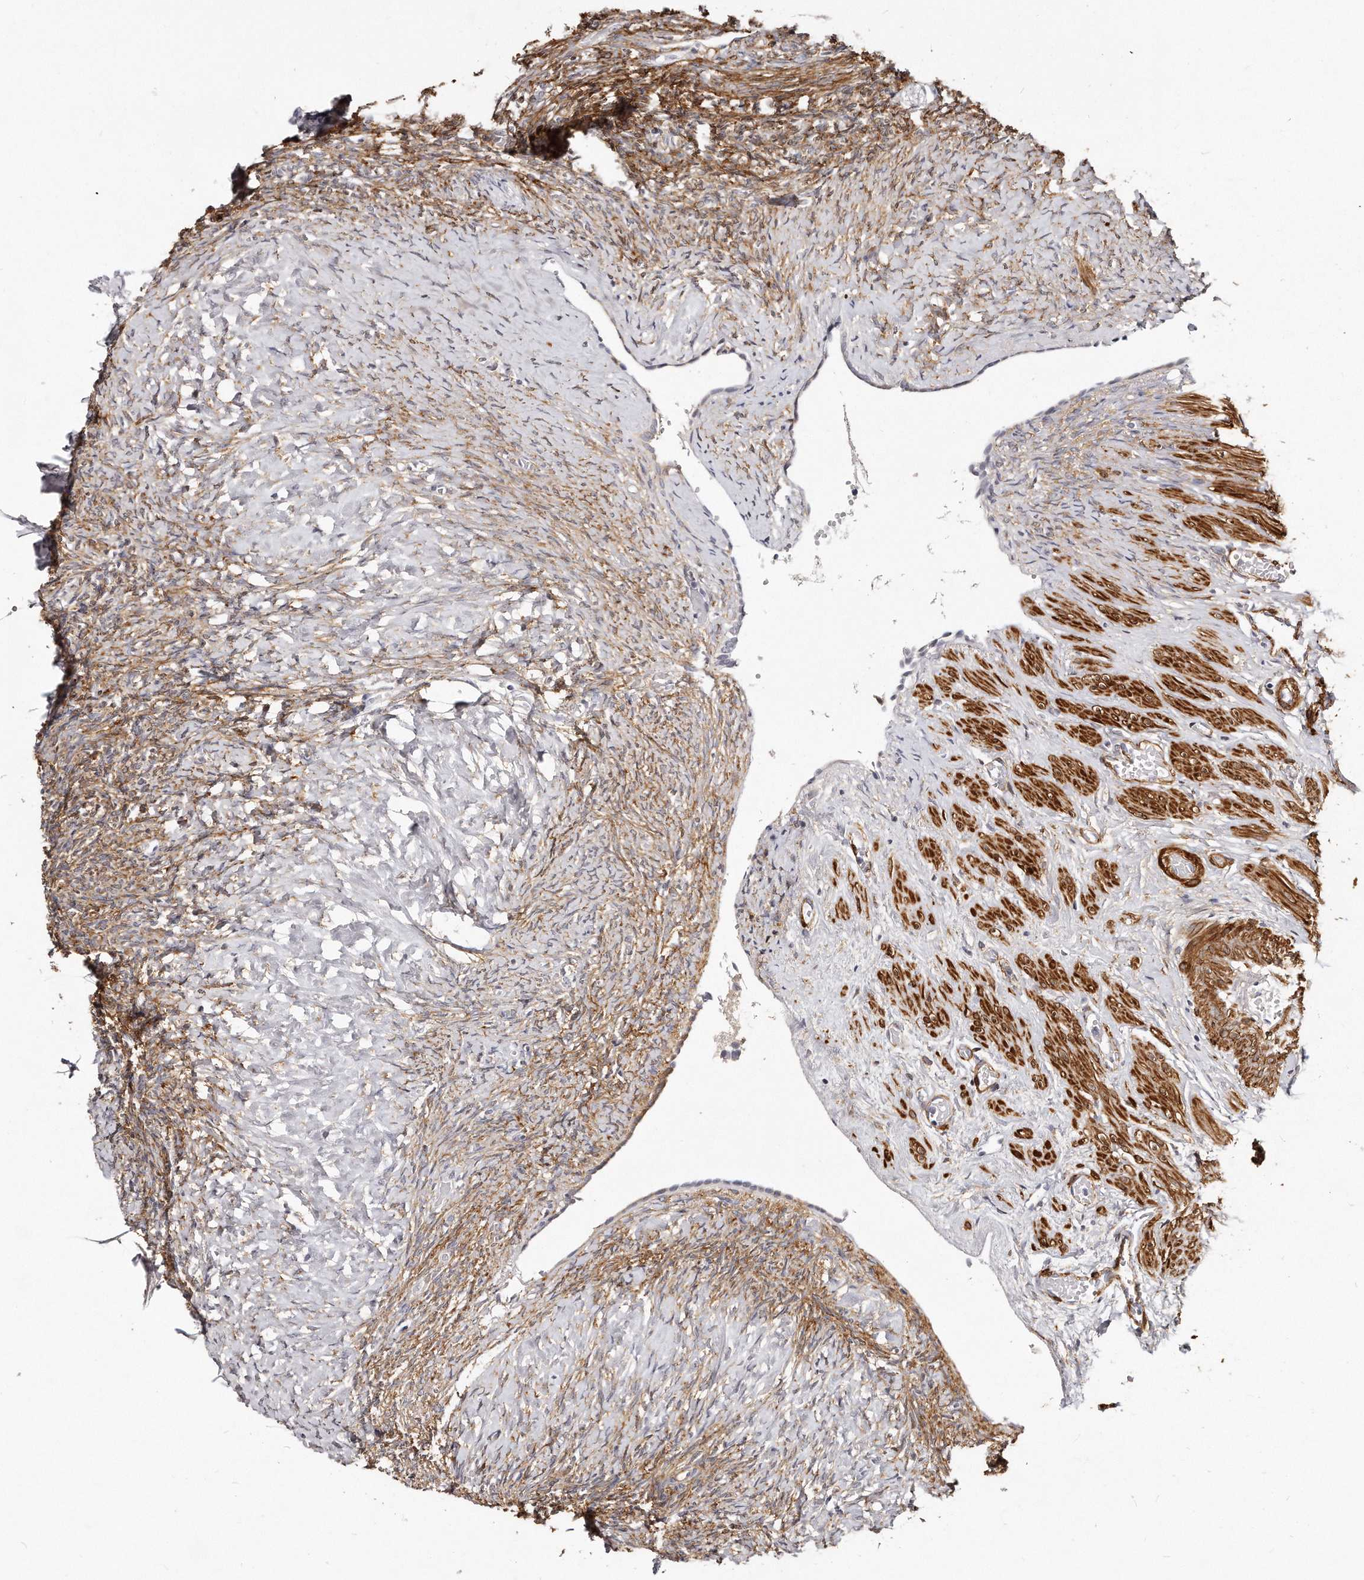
{"staining": {"intensity": "moderate", "quantity": ">75%", "location": "cytoplasmic/membranous"}, "tissue": "ovary", "cell_type": "Ovarian stroma cells", "image_type": "normal", "snomed": [{"axis": "morphology", "description": "Normal tissue, NOS"}, {"axis": "topography", "description": "Ovary"}], "caption": "Ovary stained for a protein reveals moderate cytoplasmic/membranous positivity in ovarian stroma cells.", "gene": "LMOD1", "patient": {"sex": "female", "age": 41}}